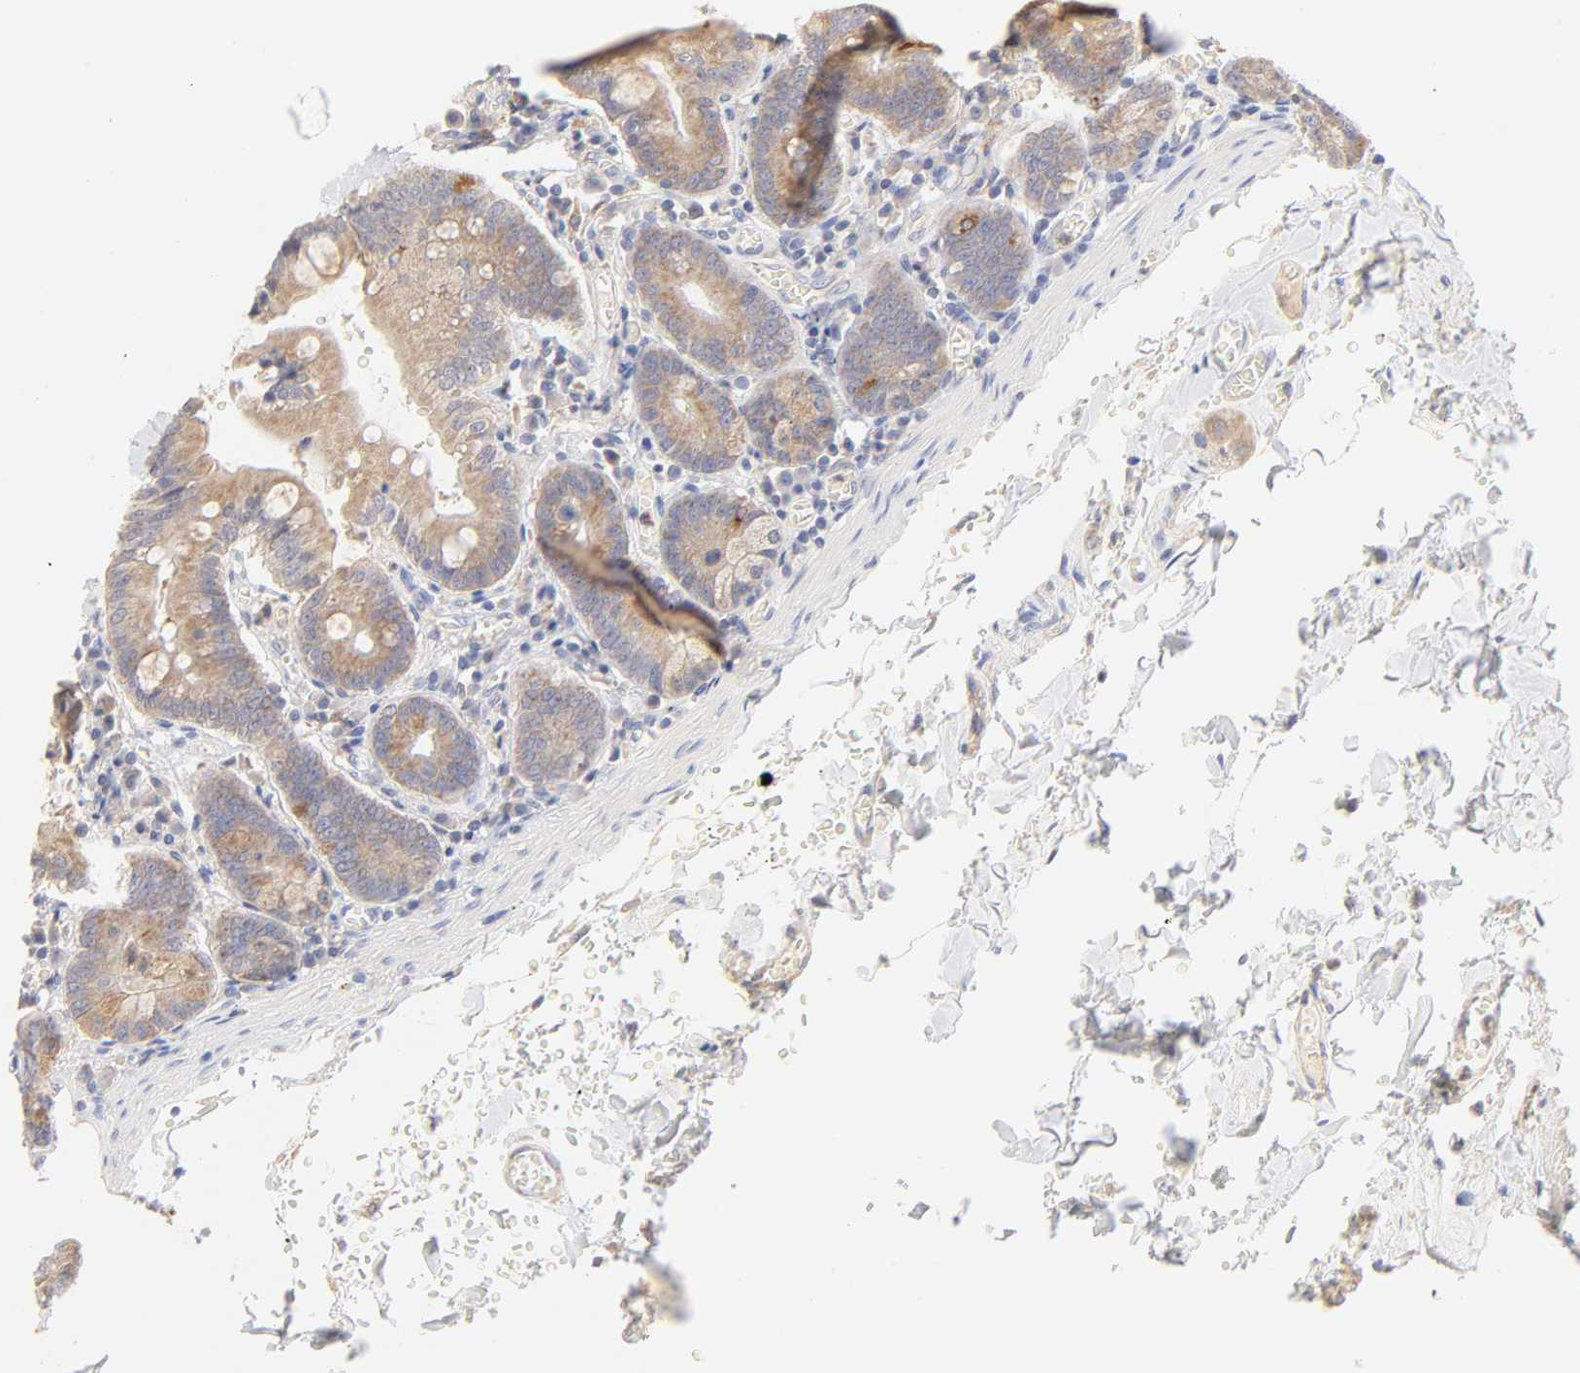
{"staining": {"intensity": "weak", "quantity": ">75%", "location": "cytoplasmic/membranous"}, "tissue": "small intestine", "cell_type": "Glandular cells", "image_type": "normal", "snomed": [{"axis": "morphology", "description": "Normal tissue, NOS"}, {"axis": "topography", "description": "Small intestine"}], "caption": "Immunohistochemistry of normal human small intestine shows low levels of weak cytoplasmic/membranous staining in approximately >75% of glandular cells.", "gene": "MTERF2", "patient": {"sex": "male", "age": 71}}